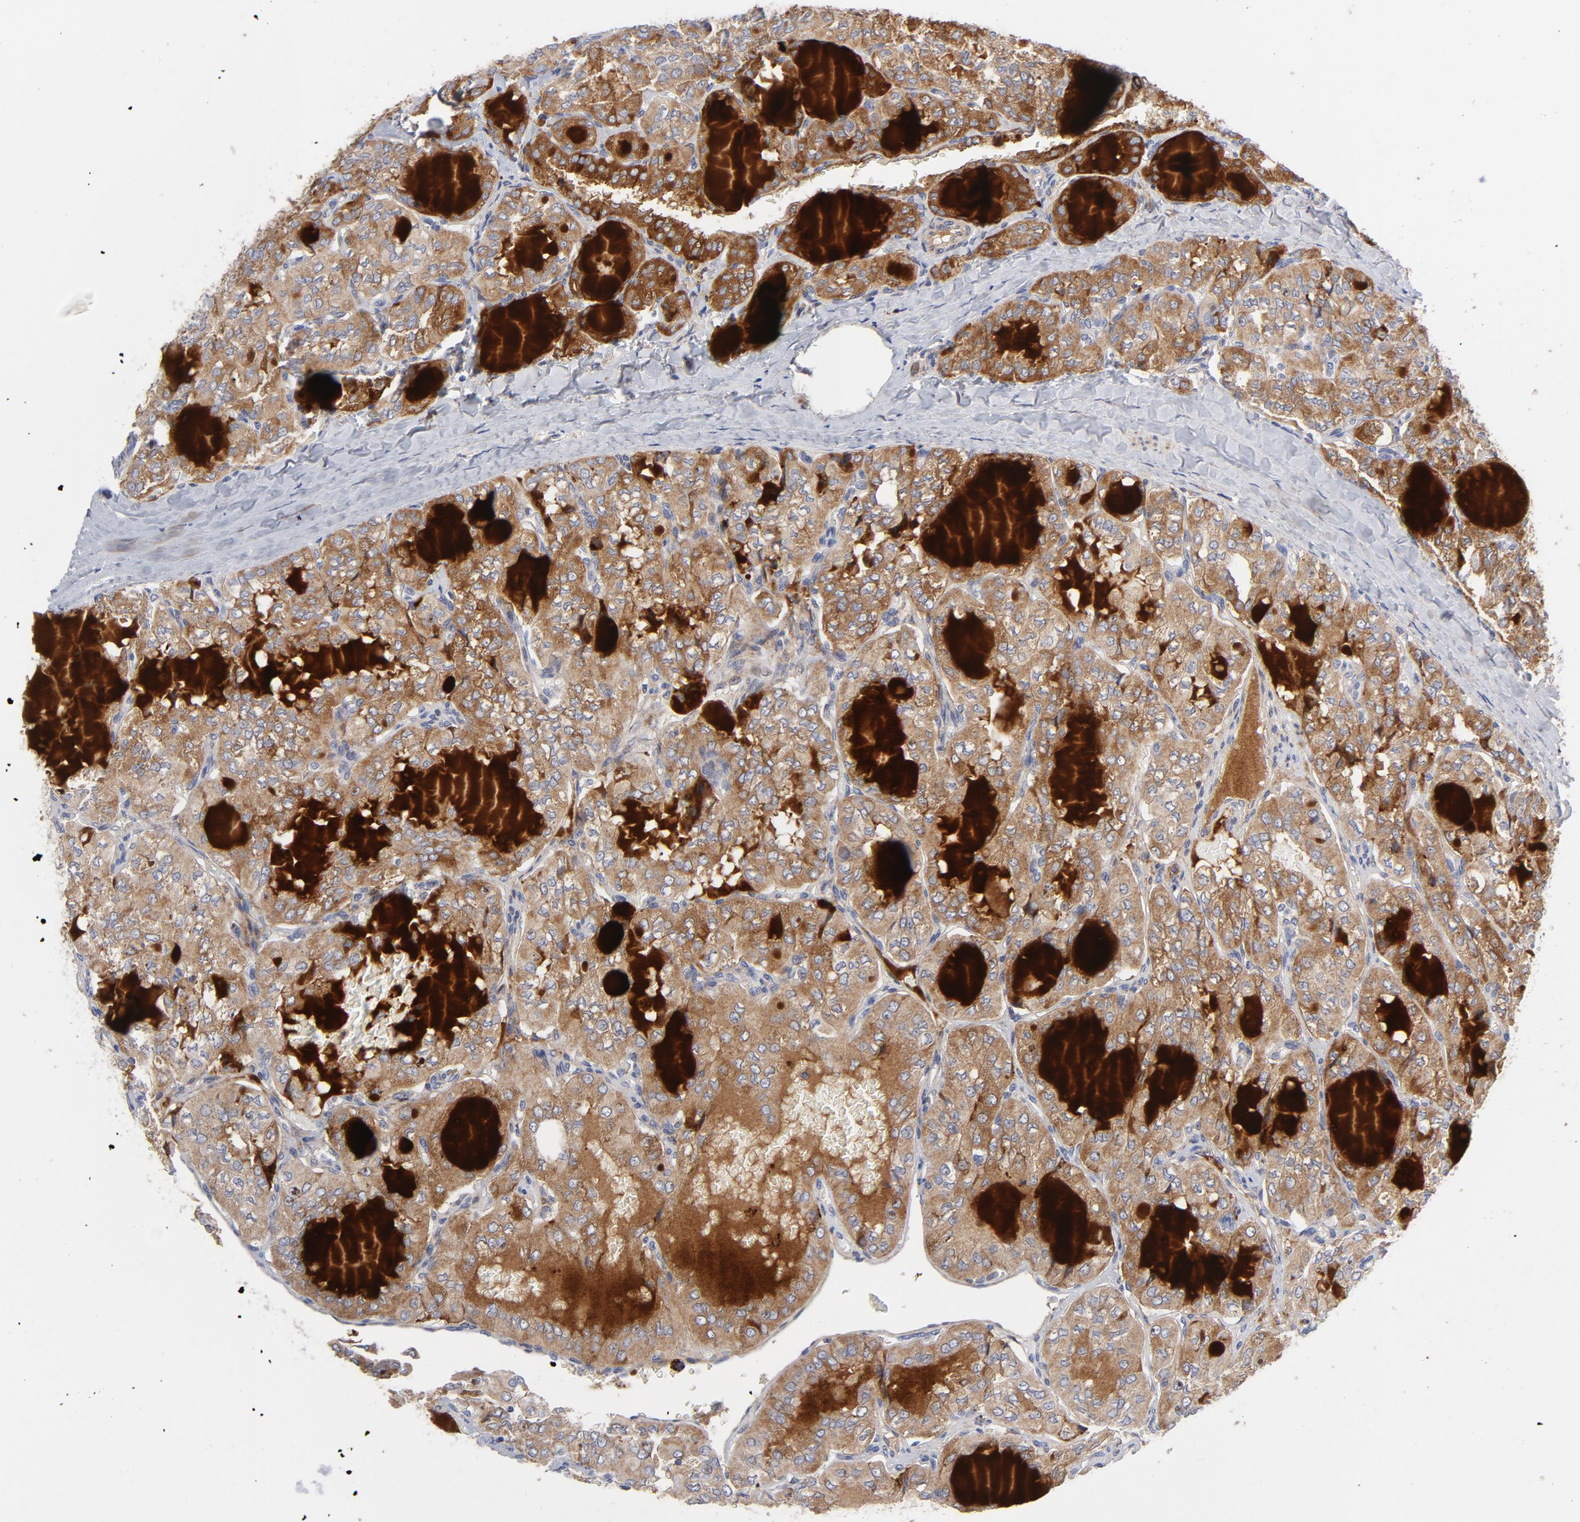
{"staining": {"intensity": "moderate", "quantity": ">75%", "location": "cytoplasmic/membranous"}, "tissue": "thyroid cancer", "cell_type": "Tumor cells", "image_type": "cancer", "snomed": [{"axis": "morphology", "description": "Papillary adenocarcinoma, NOS"}, {"axis": "topography", "description": "Thyroid gland"}], "caption": "Tumor cells display medium levels of moderate cytoplasmic/membranous expression in approximately >75% of cells in human thyroid cancer (papillary adenocarcinoma).", "gene": "RAPGEF3", "patient": {"sex": "male", "age": 20}}